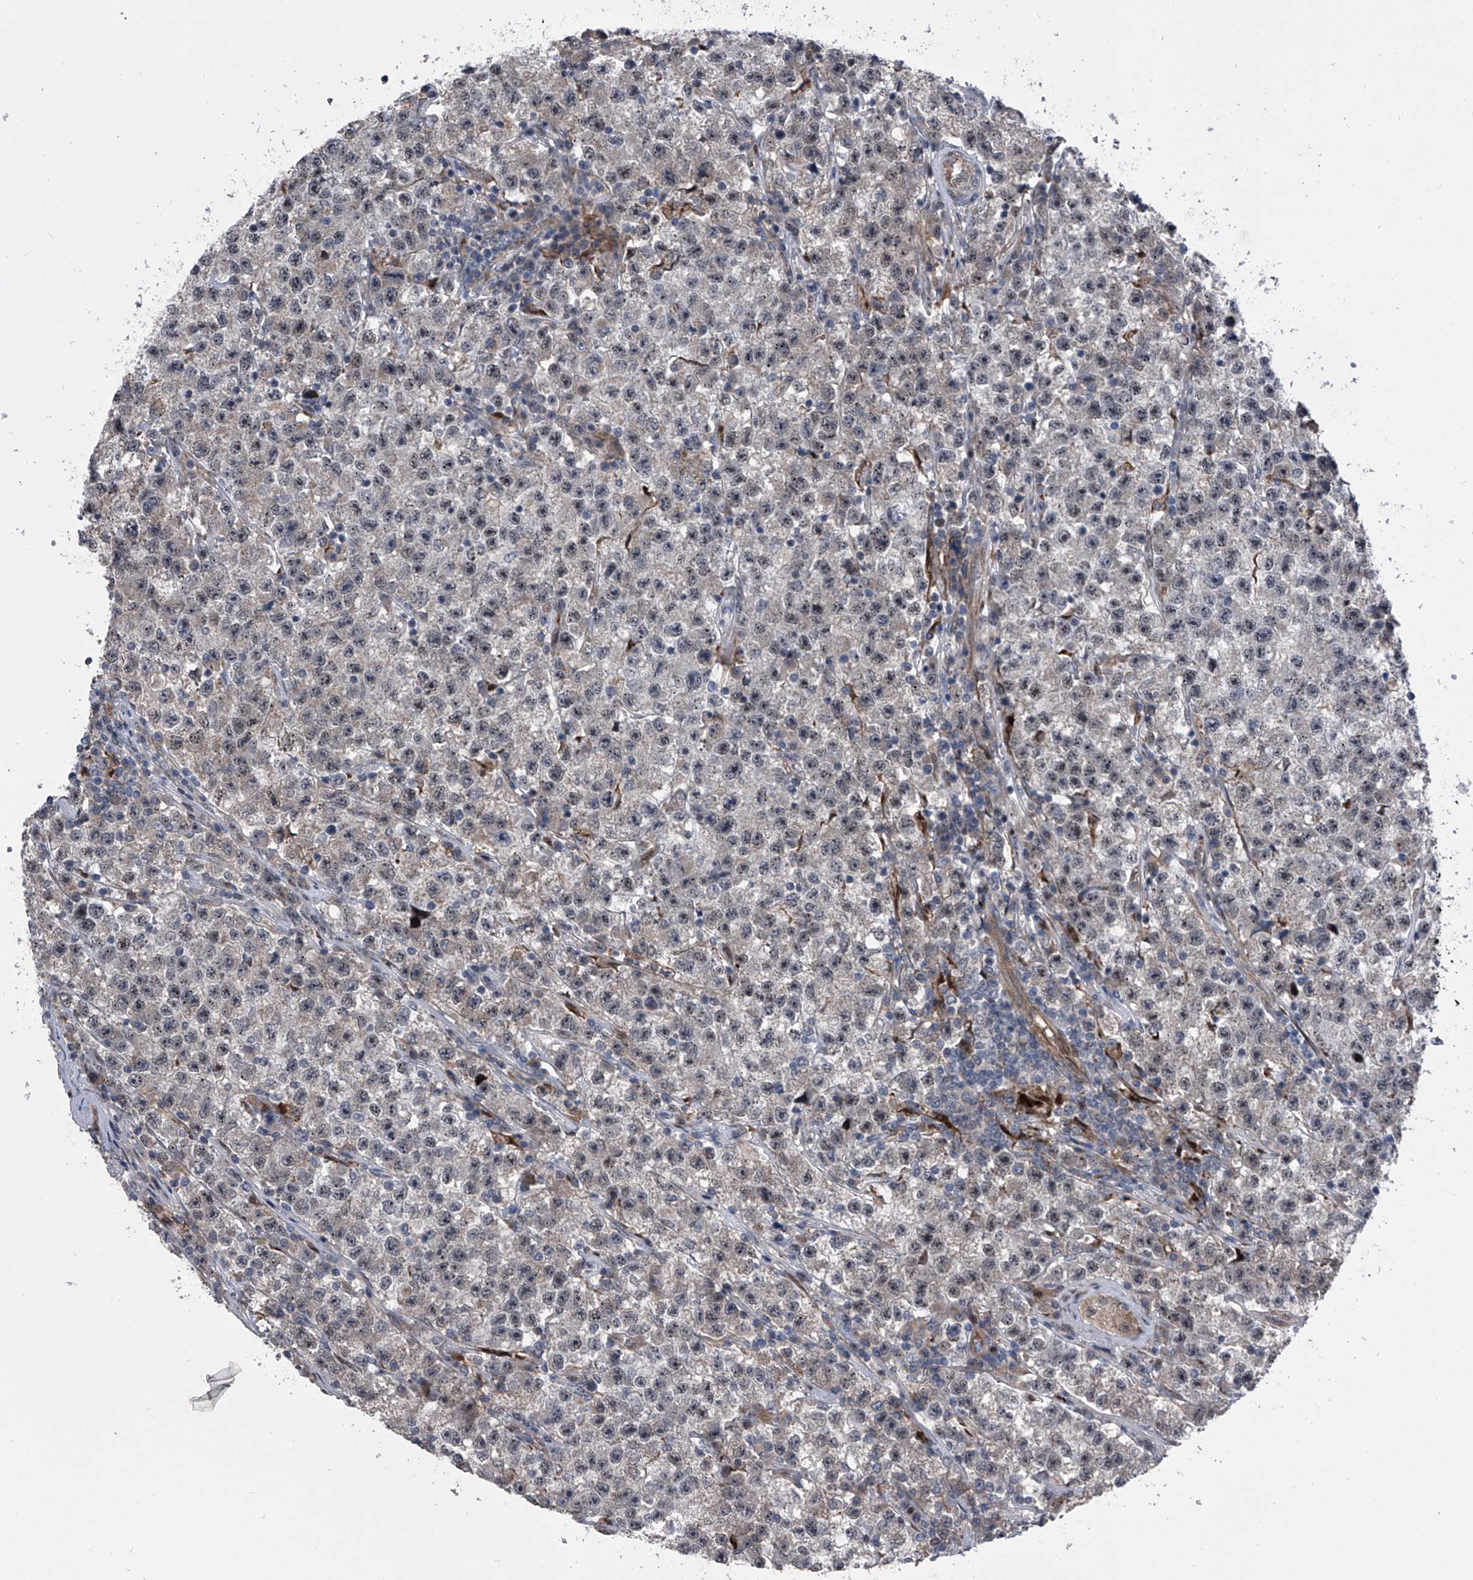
{"staining": {"intensity": "weak", "quantity": "<25%", "location": "nuclear"}, "tissue": "testis cancer", "cell_type": "Tumor cells", "image_type": "cancer", "snomed": [{"axis": "morphology", "description": "Seminoma, NOS"}, {"axis": "topography", "description": "Testis"}], "caption": "Protein analysis of testis seminoma shows no significant positivity in tumor cells. The staining was performed using DAB (3,3'-diaminobenzidine) to visualize the protein expression in brown, while the nuclei were stained in blue with hematoxylin (Magnification: 20x).", "gene": "ELK4", "patient": {"sex": "male", "age": 22}}